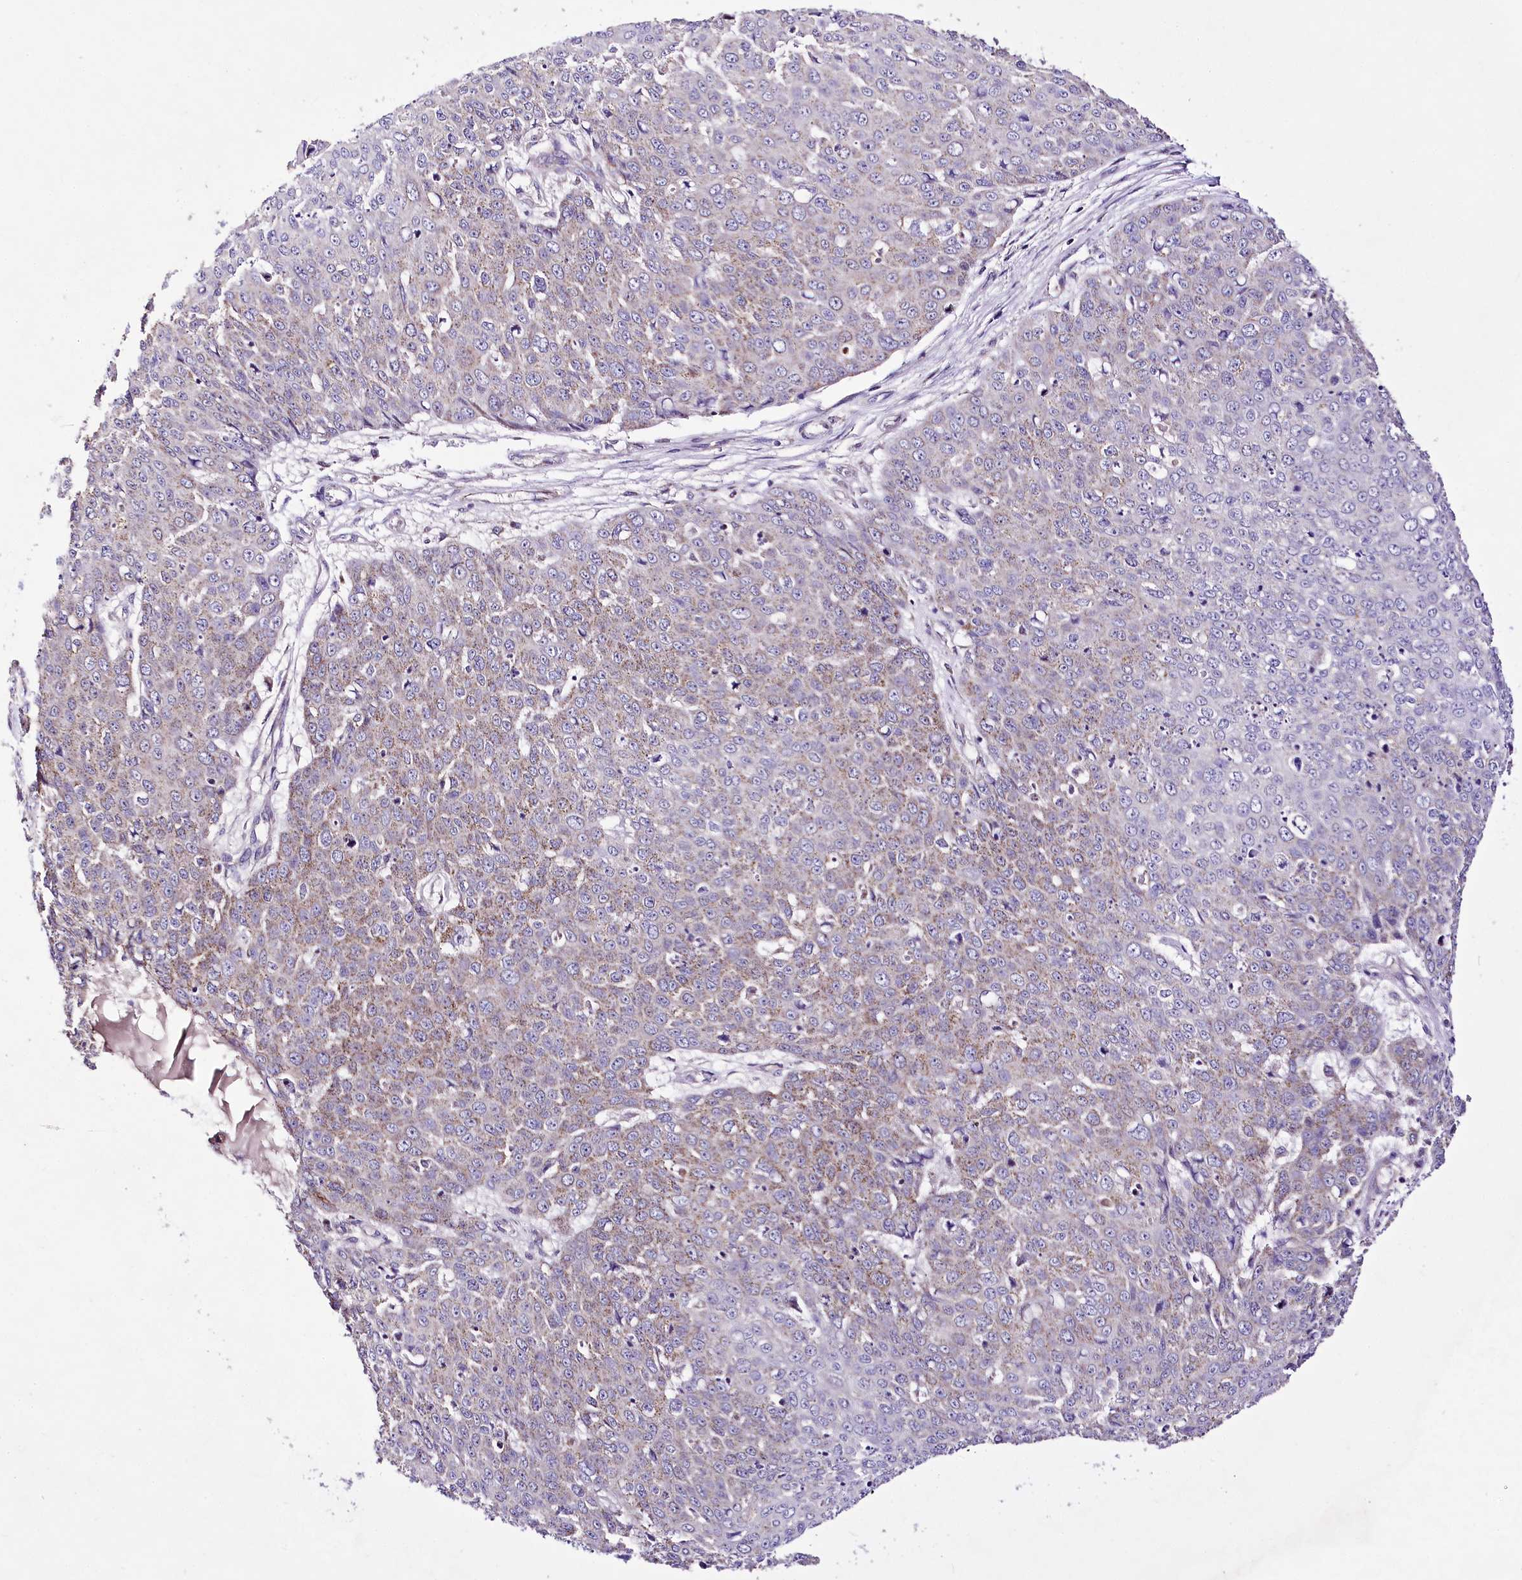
{"staining": {"intensity": "weak", "quantity": "<25%", "location": "cytoplasmic/membranous"}, "tissue": "skin cancer", "cell_type": "Tumor cells", "image_type": "cancer", "snomed": [{"axis": "morphology", "description": "Squamous cell carcinoma, NOS"}, {"axis": "topography", "description": "Skin"}], "caption": "This is an IHC micrograph of human skin squamous cell carcinoma. There is no staining in tumor cells.", "gene": "ATE1", "patient": {"sex": "male", "age": 71}}